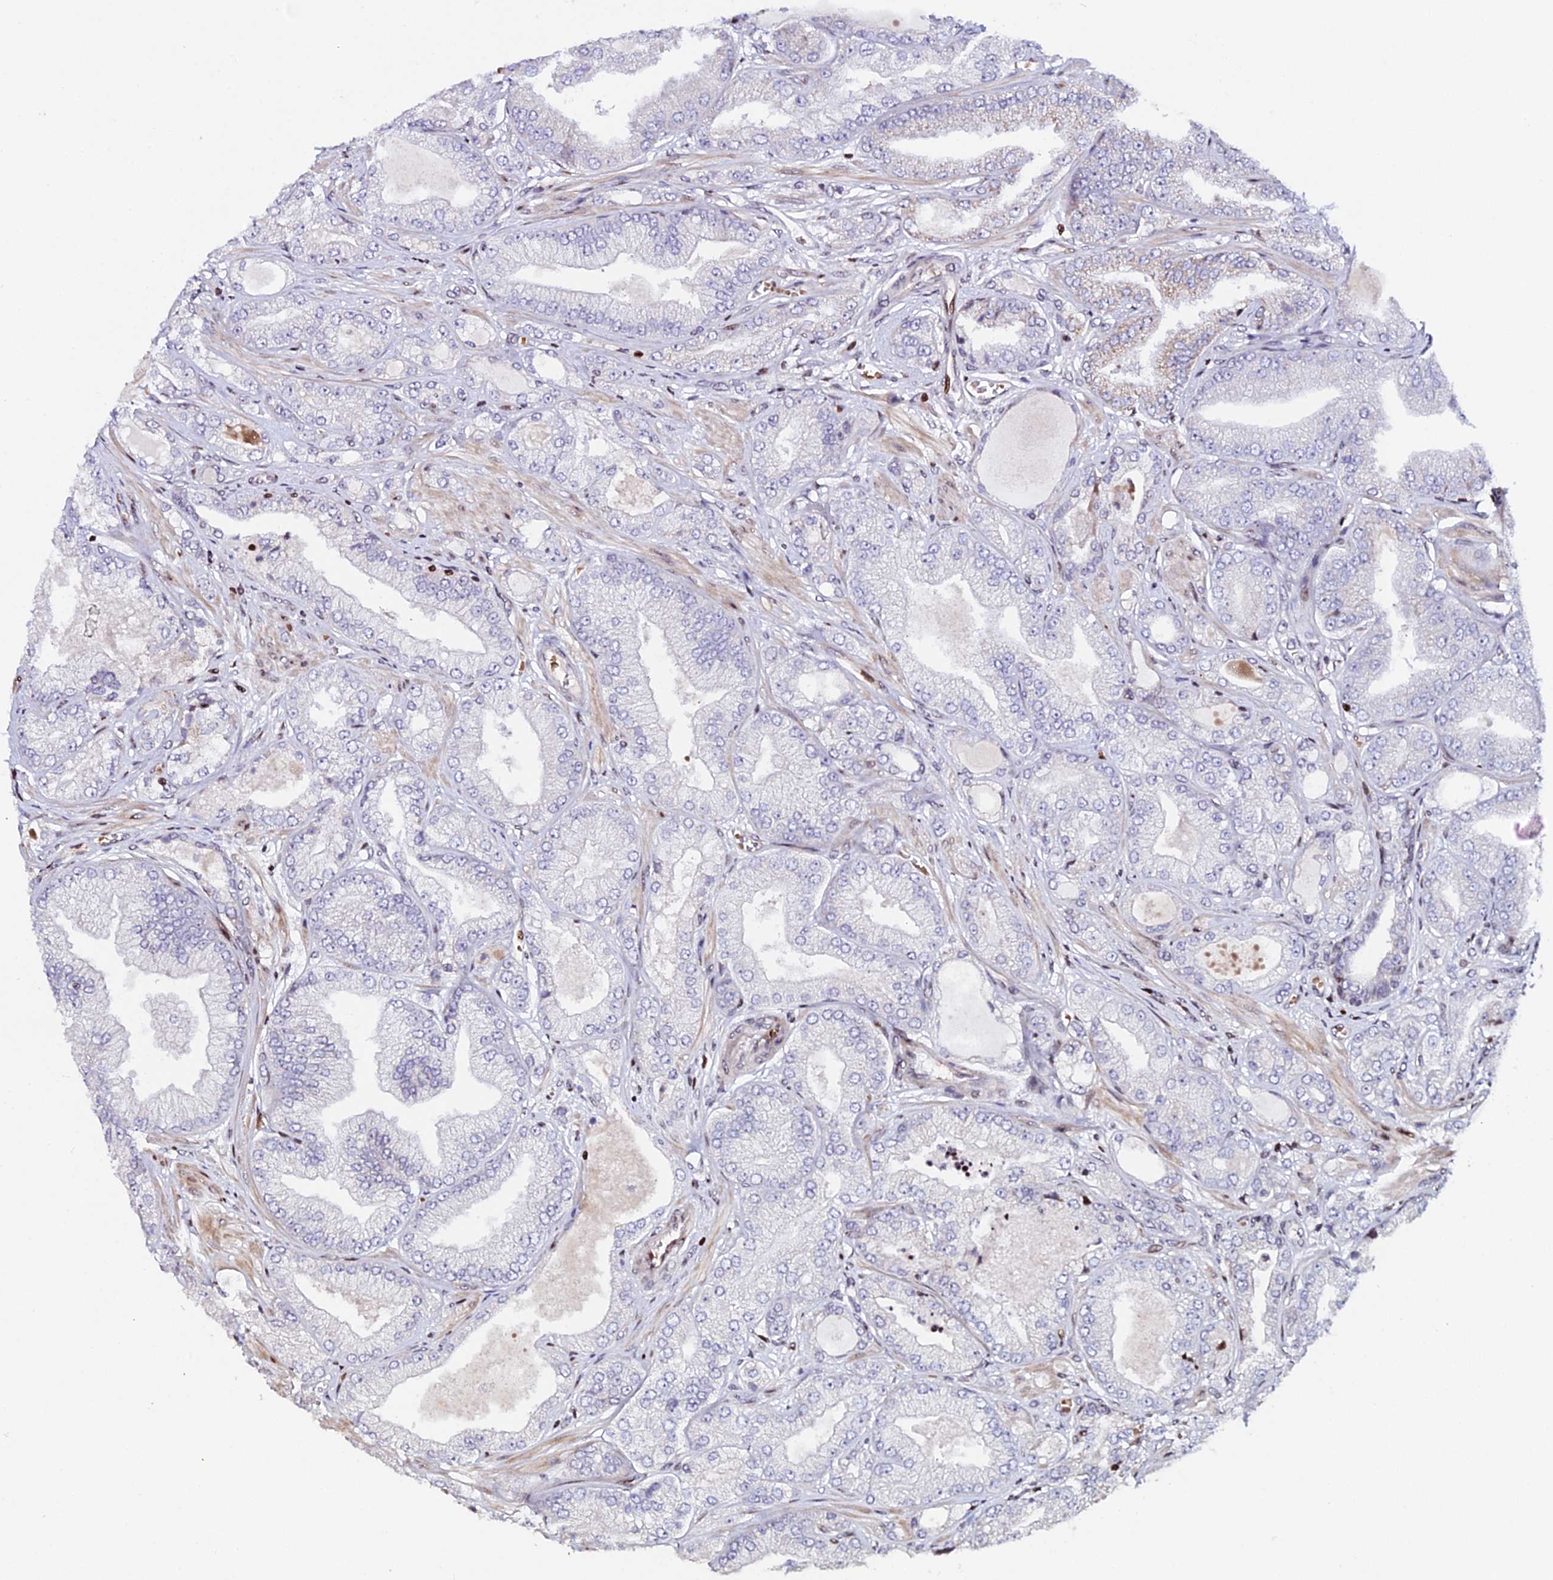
{"staining": {"intensity": "negative", "quantity": "none", "location": "none"}, "tissue": "prostate cancer", "cell_type": "Tumor cells", "image_type": "cancer", "snomed": [{"axis": "morphology", "description": "Adenocarcinoma, Low grade"}, {"axis": "topography", "description": "Prostate"}], "caption": "A photomicrograph of human prostate adenocarcinoma (low-grade) is negative for staining in tumor cells.", "gene": "MYNN", "patient": {"sex": "male", "age": 55}}